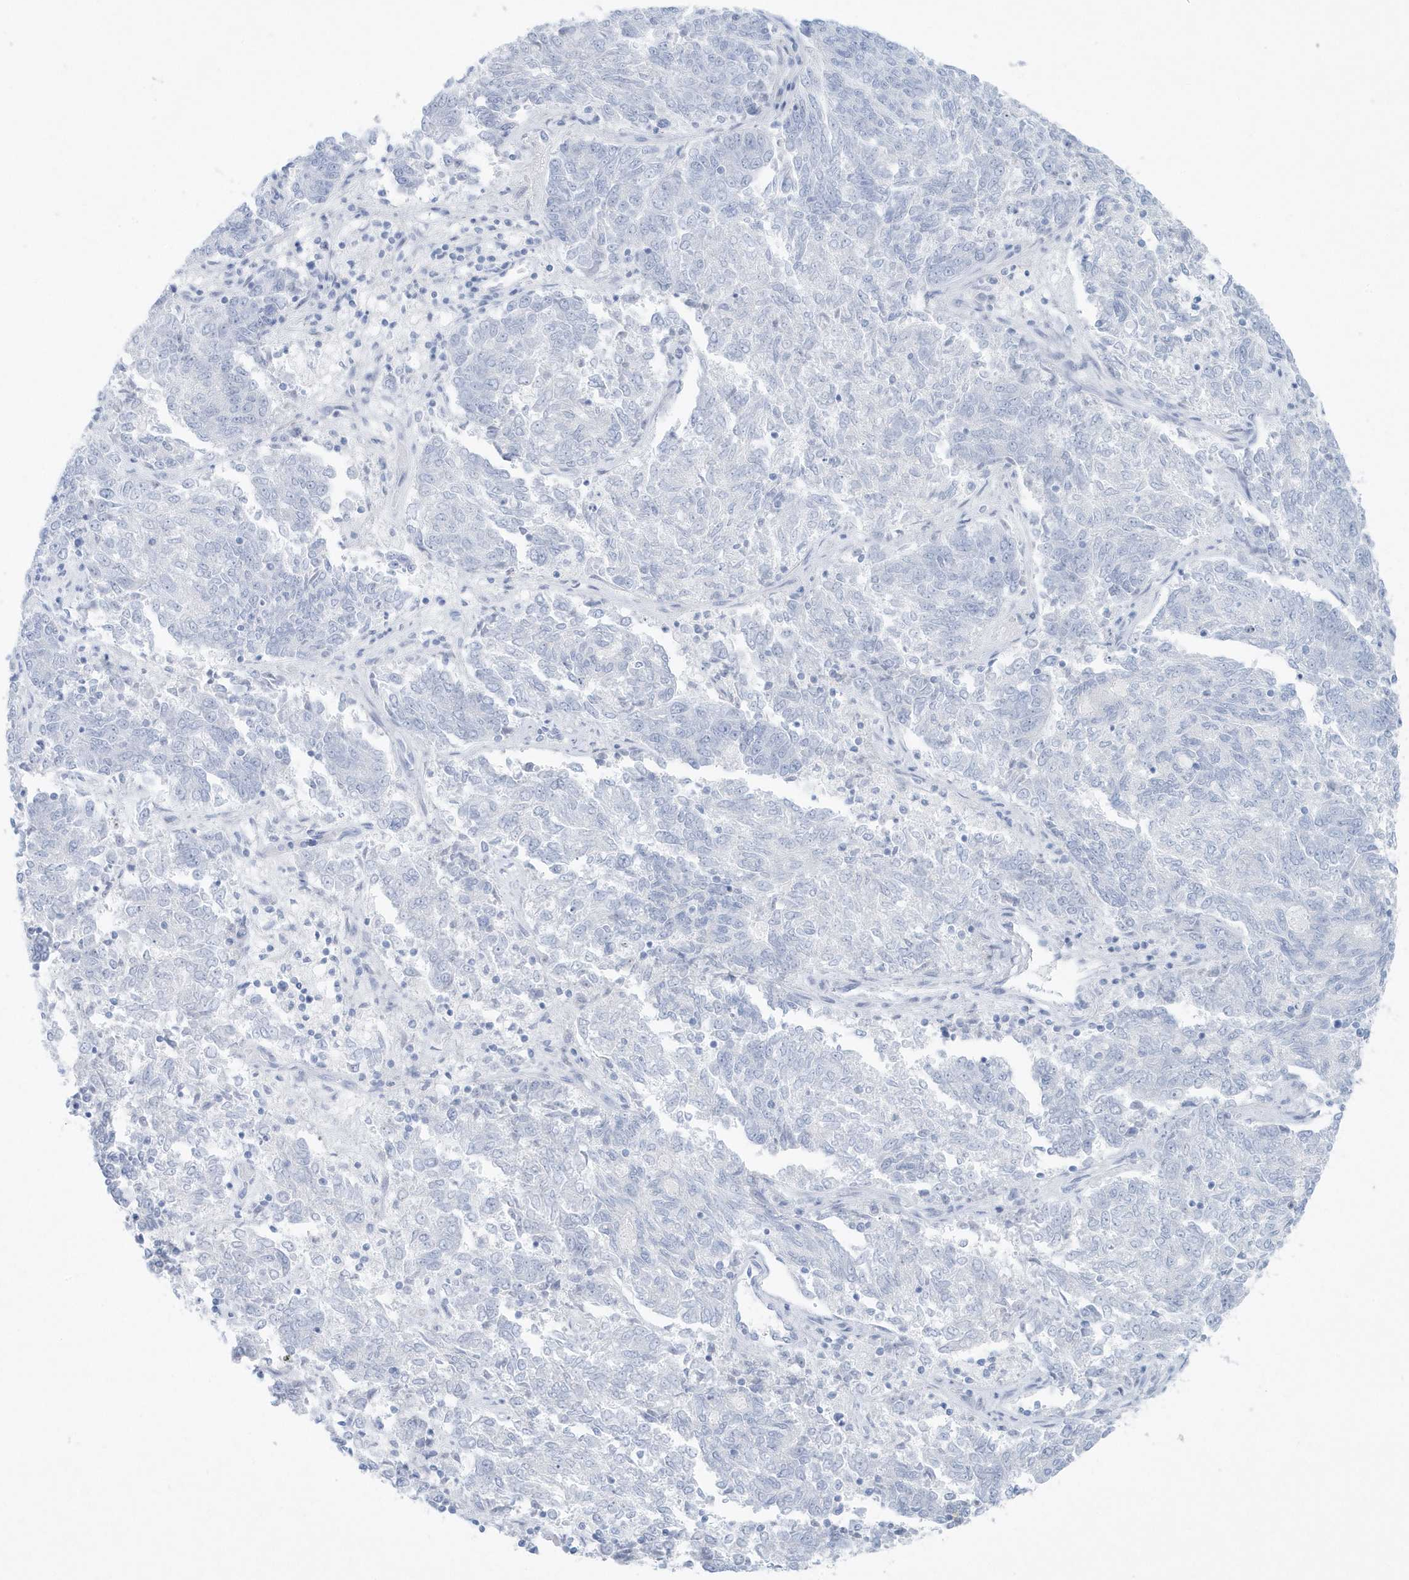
{"staining": {"intensity": "negative", "quantity": "none", "location": "none"}, "tissue": "endometrial cancer", "cell_type": "Tumor cells", "image_type": "cancer", "snomed": [{"axis": "morphology", "description": "Adenocarcinoma, NOS"}, {"axis": "topography", "description": "Endometrium"}], "caption": "This is a image of IHC staining of adenocarcinoma (endometrial), which shows no positivity in tumor cells. Brightfield microscopy of immunohistochemistry (IHC) stained with DAB (3,3'-diaminobenzidine) (brown) and hematoxylin (blue), captured at high magnification.", "gene": "FAM98A", "patient": {"sex": "female", "age": 80}}